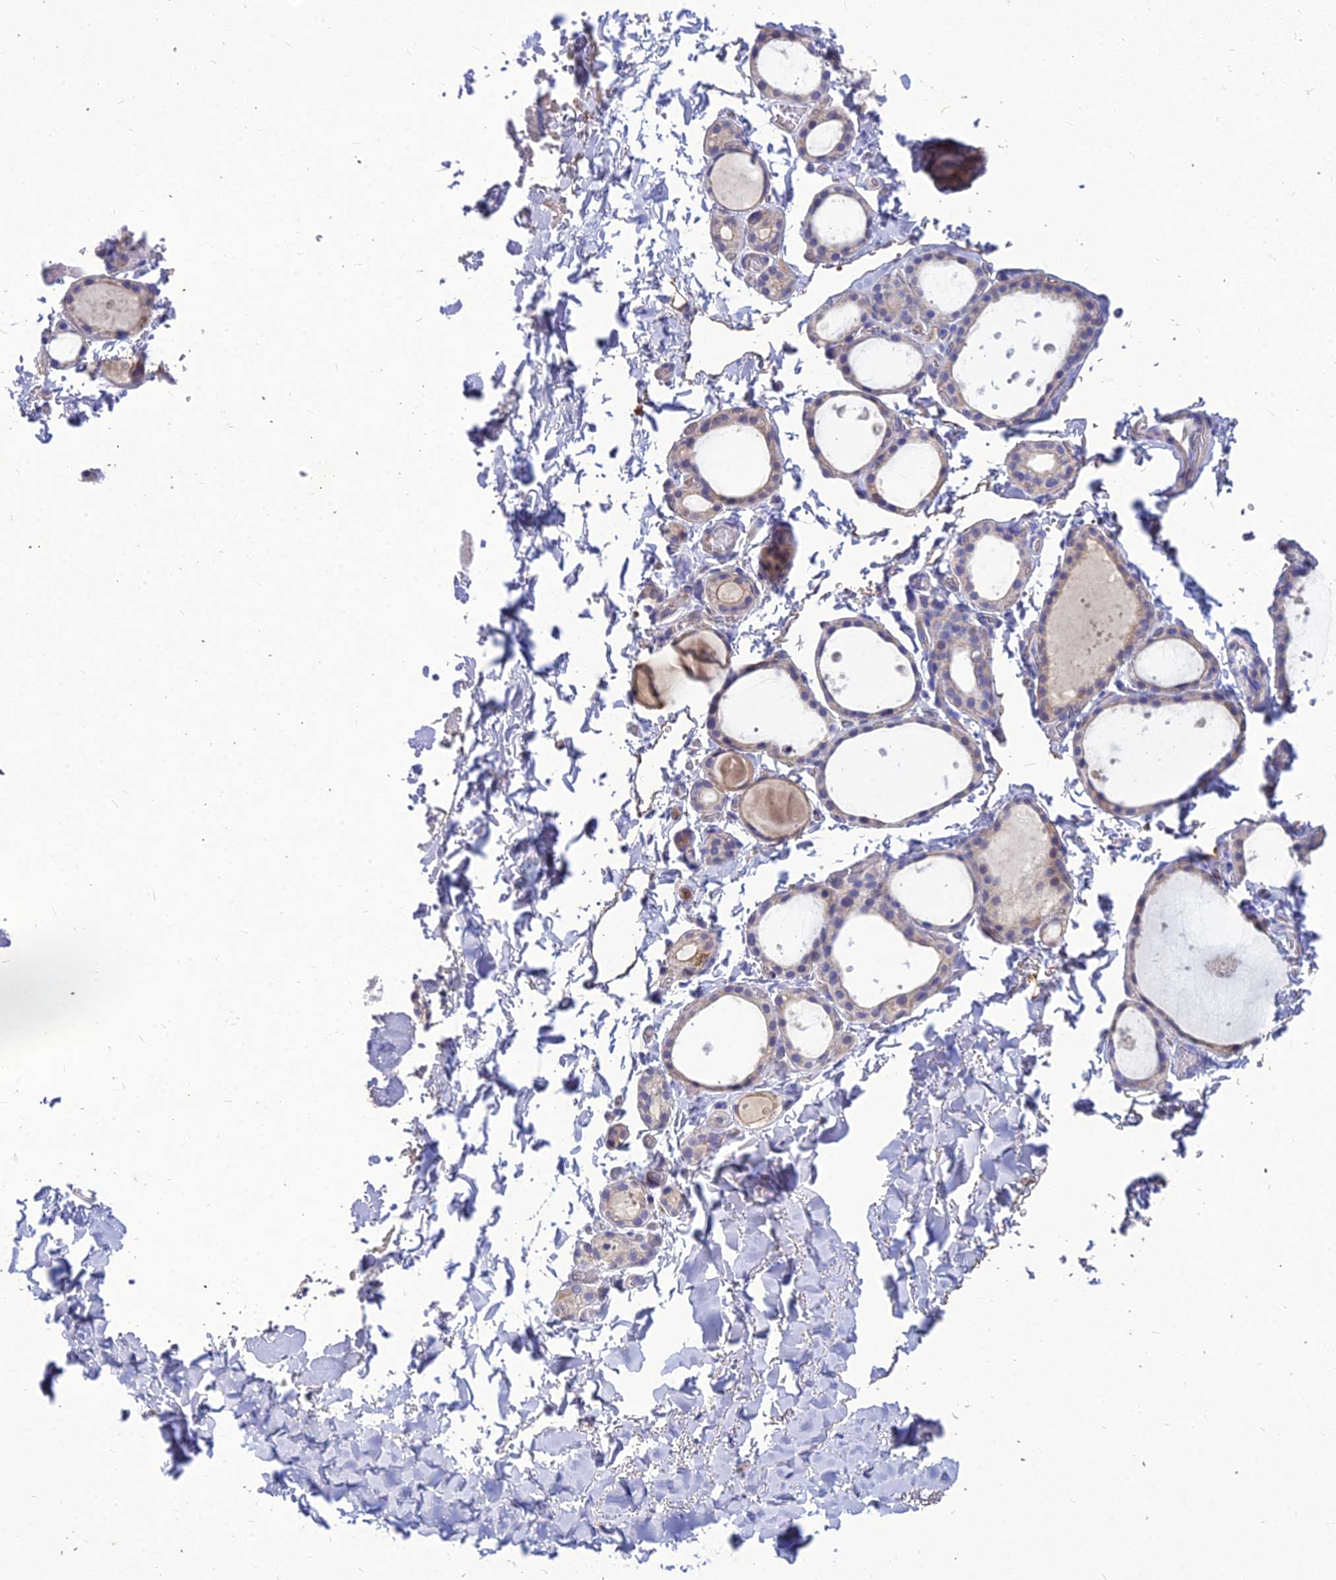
{"staining": {"intensity": "weak", "quantity": "25%-75%", "location": "cytoplasmic/membranous"}, "tissue": "thyroid gland", "cell_type": "Glandular cells", "image_type": "normal", "snomed": [{"axis": "morphology", "description": "Normal tissue, NOS"}, {"axis": "topography", "description": "Thyroid gland"}], "caption": "Weak cytoplasmic/membranous positivity is identified in approximately 25%-75% of glandular cells in unremarkable thyroid gland. The protein is stained brown, and the nuclei are stained in blue (DAB IHC with brightfield microscopy, high magnification).", "gene": "DMRTA1", "patient": {"sex": "female", "age": 44}}